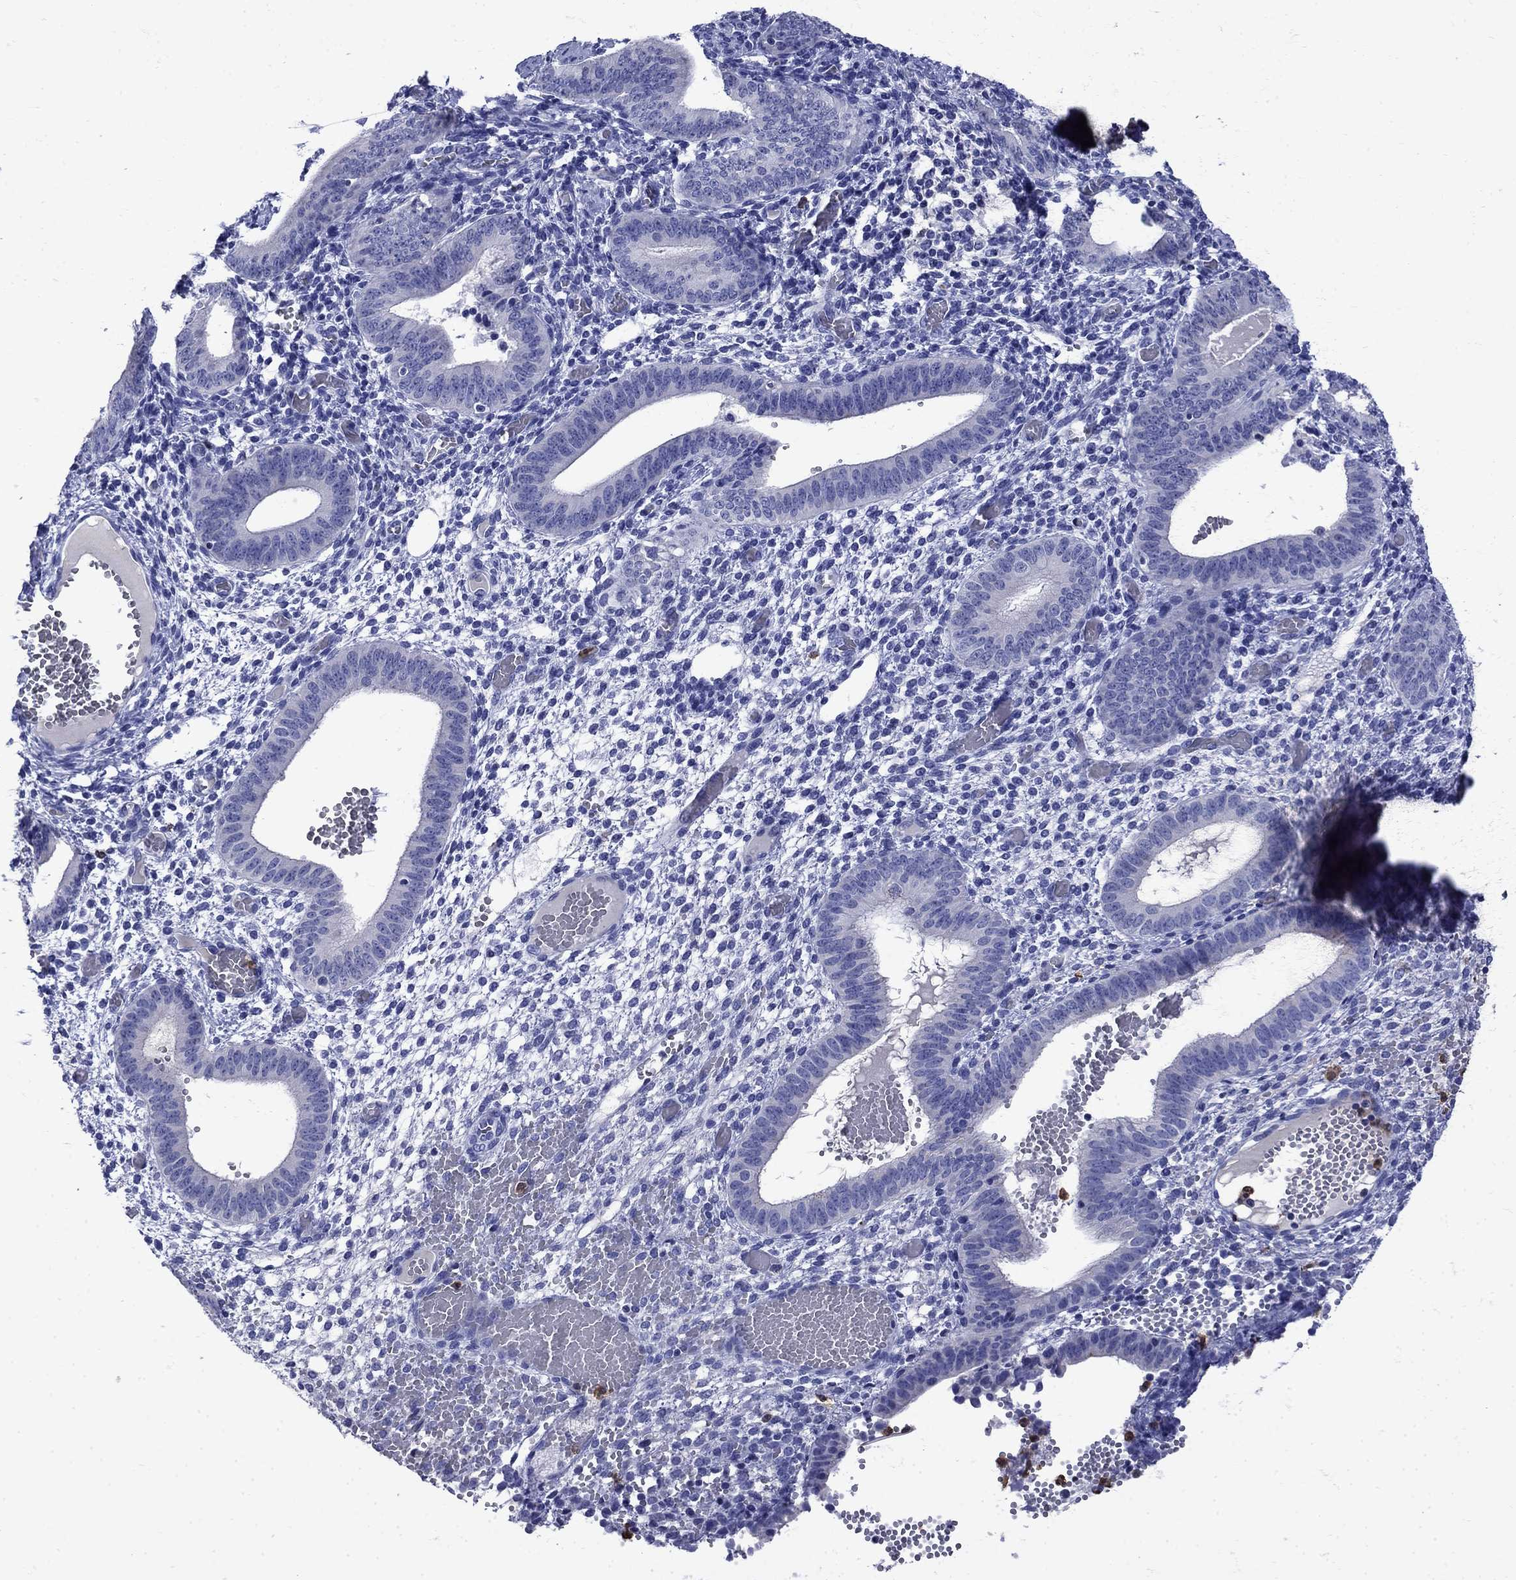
{"staining": {"intensity": "negative", "quantity": "none", "location": "none"}, "tissue": "endometrium", "cell_type": "Cells in endometrial stroma", "image_type": "normal", "snomed": [{"axis": "morphology", "description": "Normal tissue, NOS"}, {"axis": "topography", "description": "Endometrium"}], "caption": "Immunohistochemical staining of unremarkable endometrium shows no significant expression in cells in endometrial stroma. The staining is performed using DAB (3,3'-diaminobenzidine) brown chromogen with nuclei counter-stained in using hematoxylin.", "gene": "TFR2", "patient": {"sex": "female", "age": 42}}